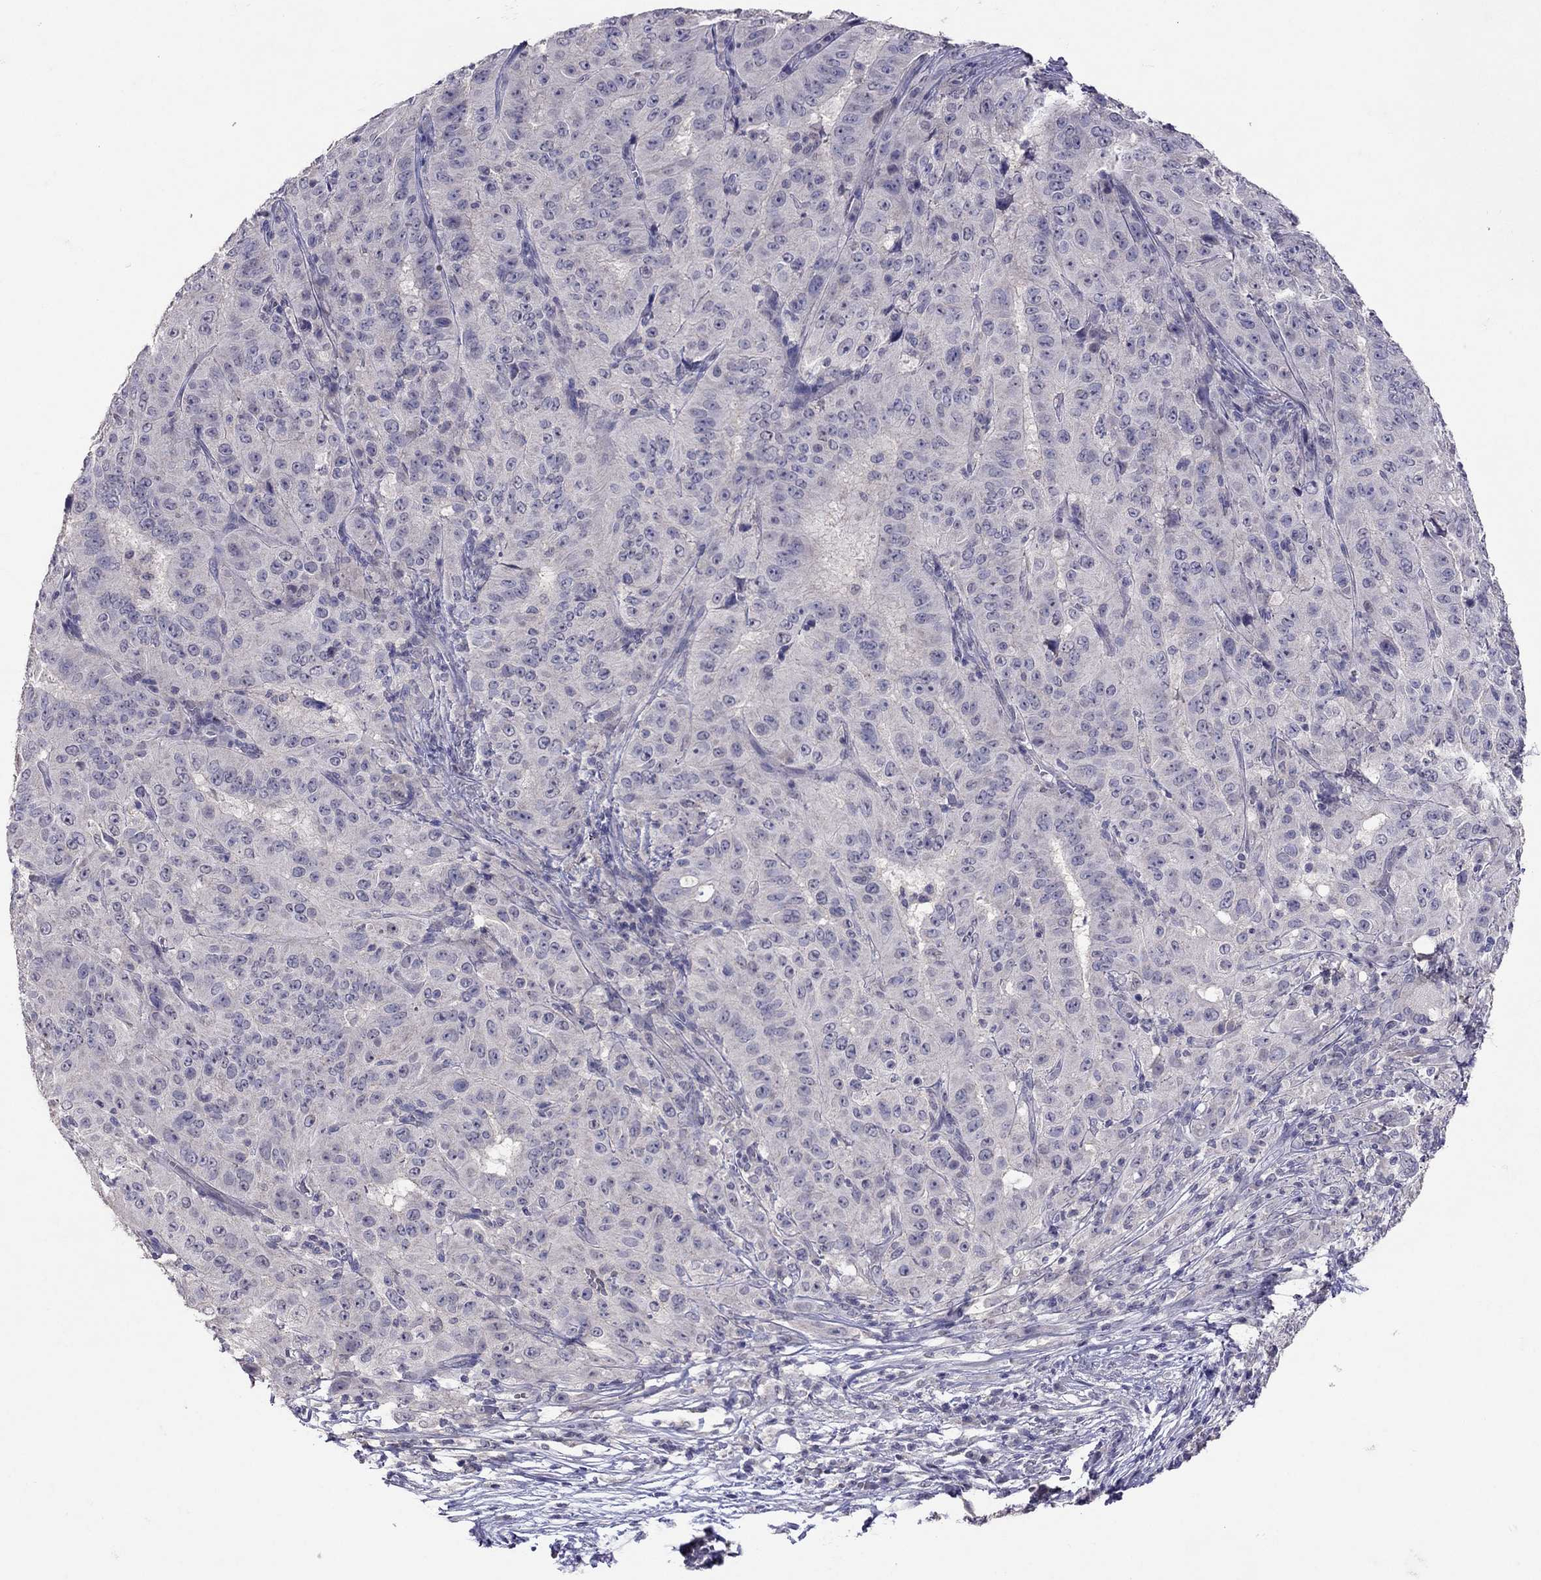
{"staining": {"intensity": "negative", "quantity": "none", "location": "none"}, "tissue": "pancreatic cancer", "cell_type": "Tumor cells", "image_type": "cancer", "snomed": [{"axis": "morphology", "description": "Adenocarcinoma, NOS"}, {"axis": "topography", "description": "Pancreas"}], "caption": "An image of human pancreatic cancer is negative for staining in tumor cells.", "gene": "FST", "patient": {"sex": "male", "age": 63}}